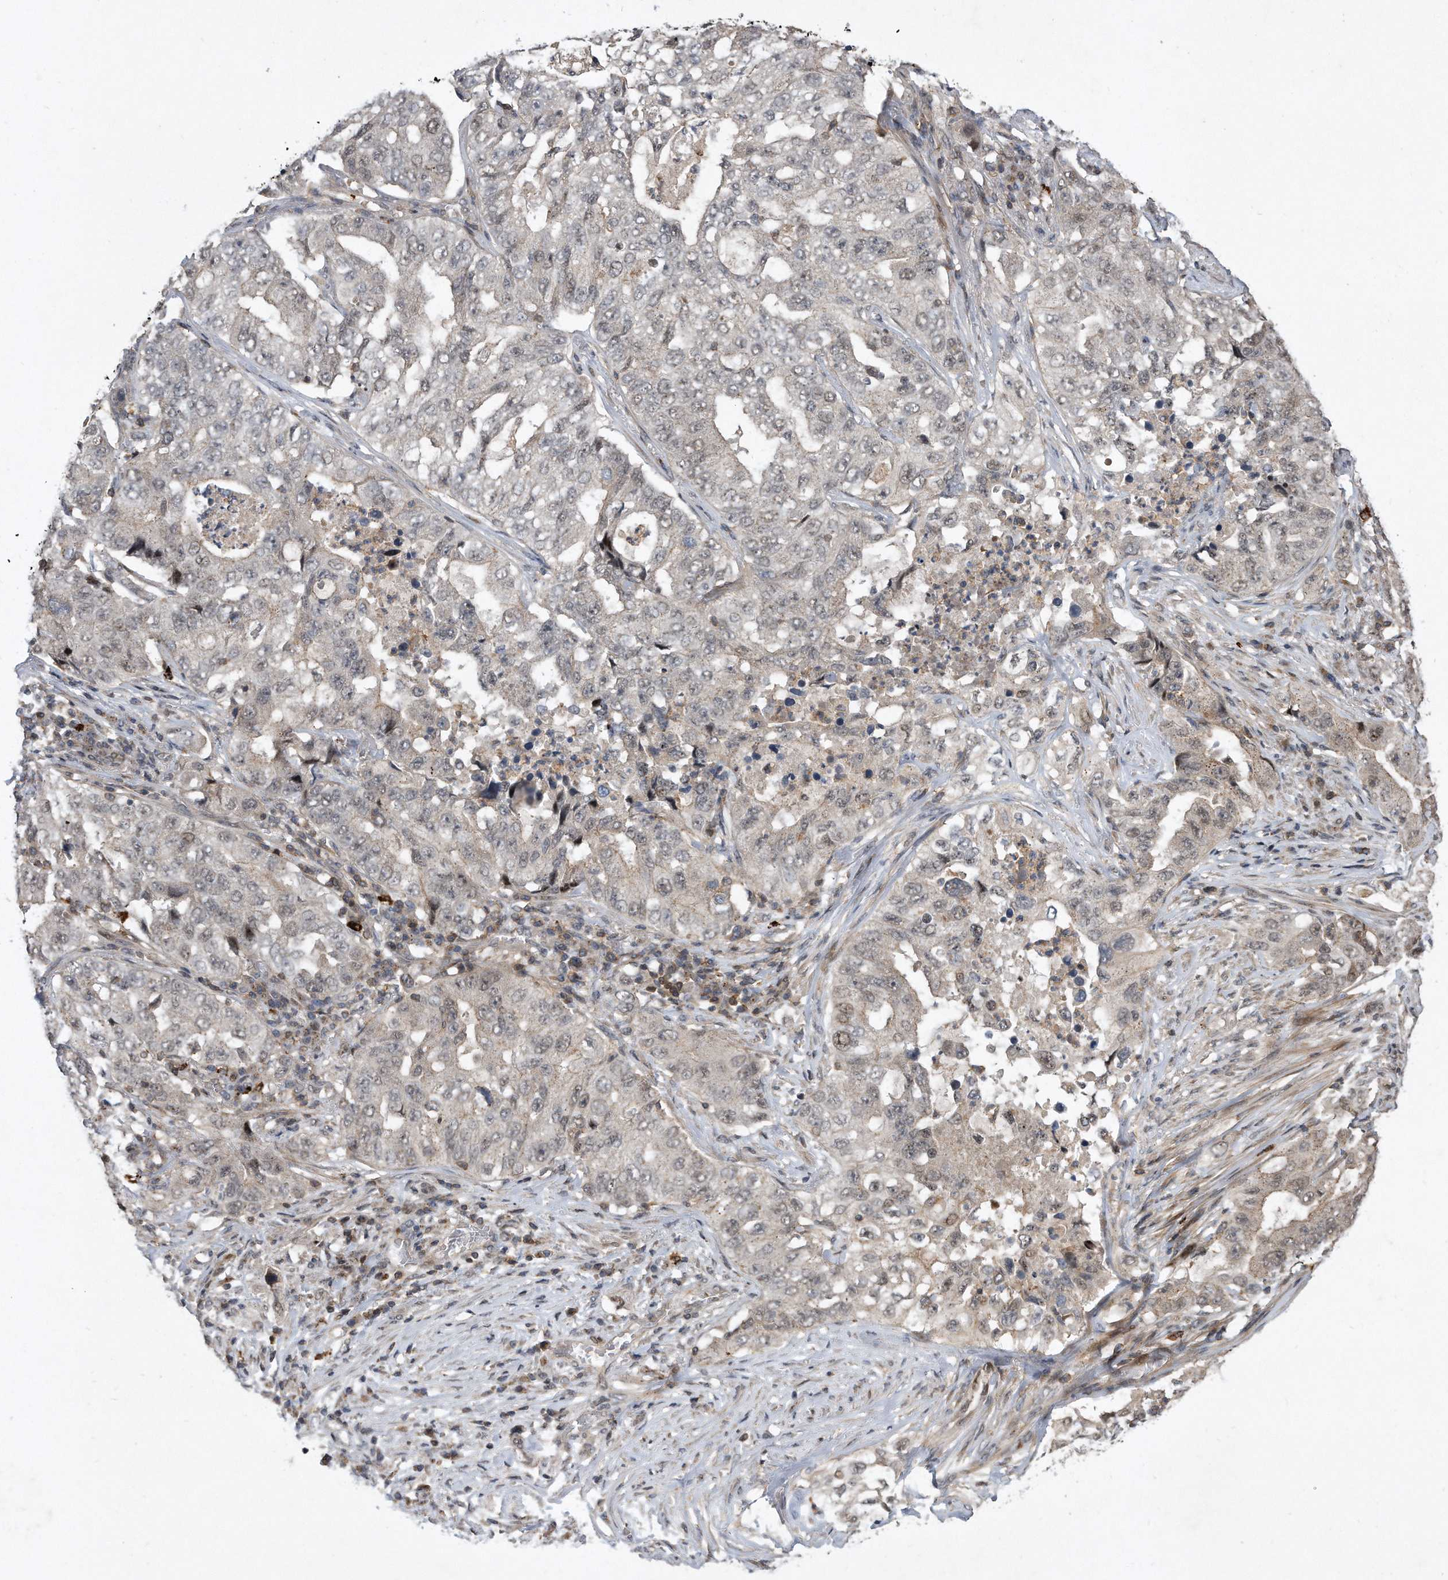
{"staining": {"intensity": "negative", "quantity": "none", "location": "none"}, "tissue": "lung cancer", "cell_type": "Tumor cells", "image_type": "cancer", "snomed": [{"axis": "morphology", "description": "Adenocarcinoma, NOS"}, {"axis": "topography", "description": "Lung"}], "caption": "This is a photomicrograph of IHC staining of lung cancer, which shows no staining in tumor cells.", "gene": "PGBD2", "patient": {"sex": "female", "age": 51}}